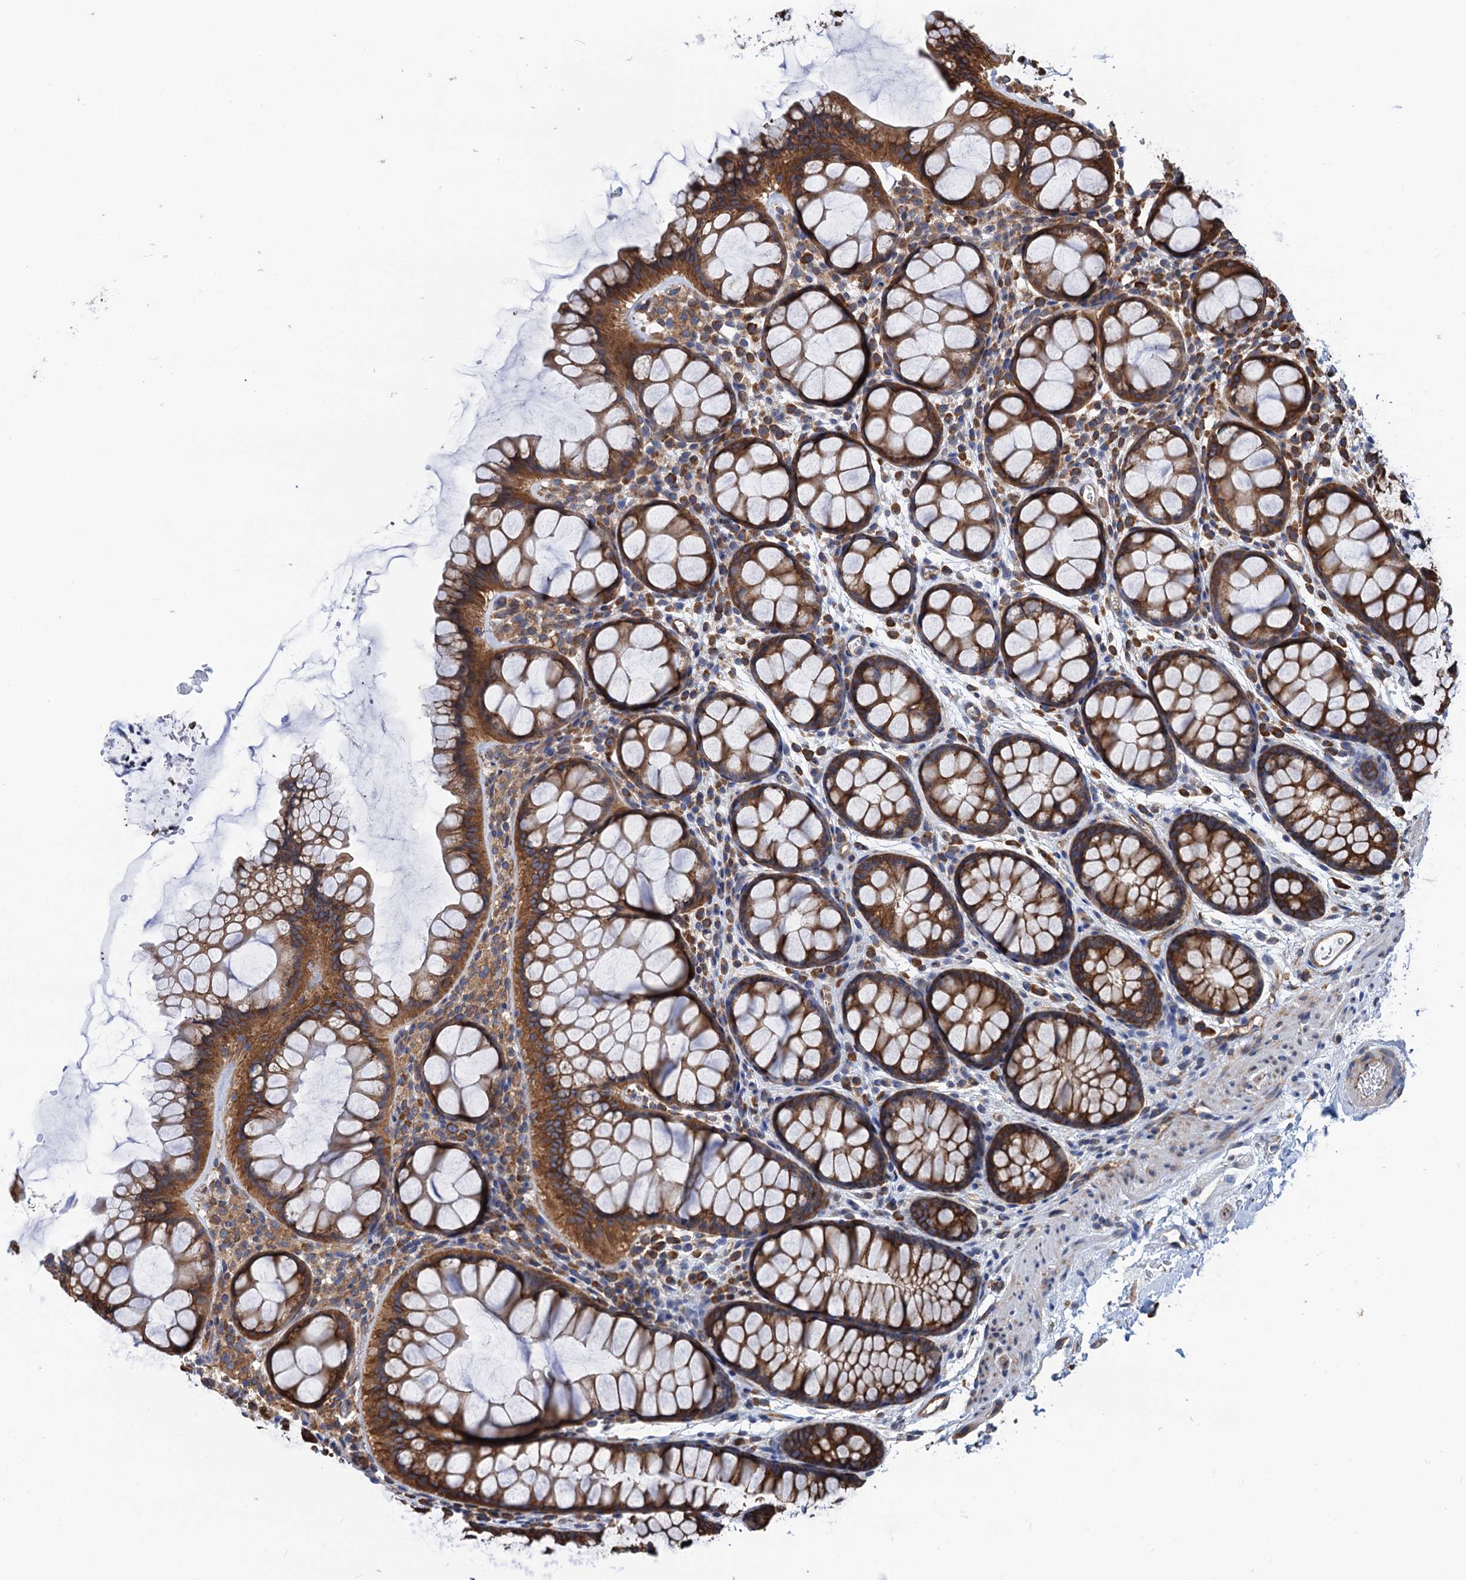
{"staining": {"intensity": "moderate", "quantity": "25%-75%", "location": "cytoplasmic/membranous,nuclear"}, "tissue": "colon", "cell_type": "Endothelial cells", "image_type": "normal", "snomed": [{"axis": "morphology", "description": "Normal tissue, NOS"}, {"axis": "topography", "description": "Colon"}], "caption": "Benign colon exhibits moderate cytoplasmic/membranous,nuclear expression in approximately 25%-75% of endothelial cells.", "gene": "SLC12A7", "patient": {"sex": "female", "age": 82}}